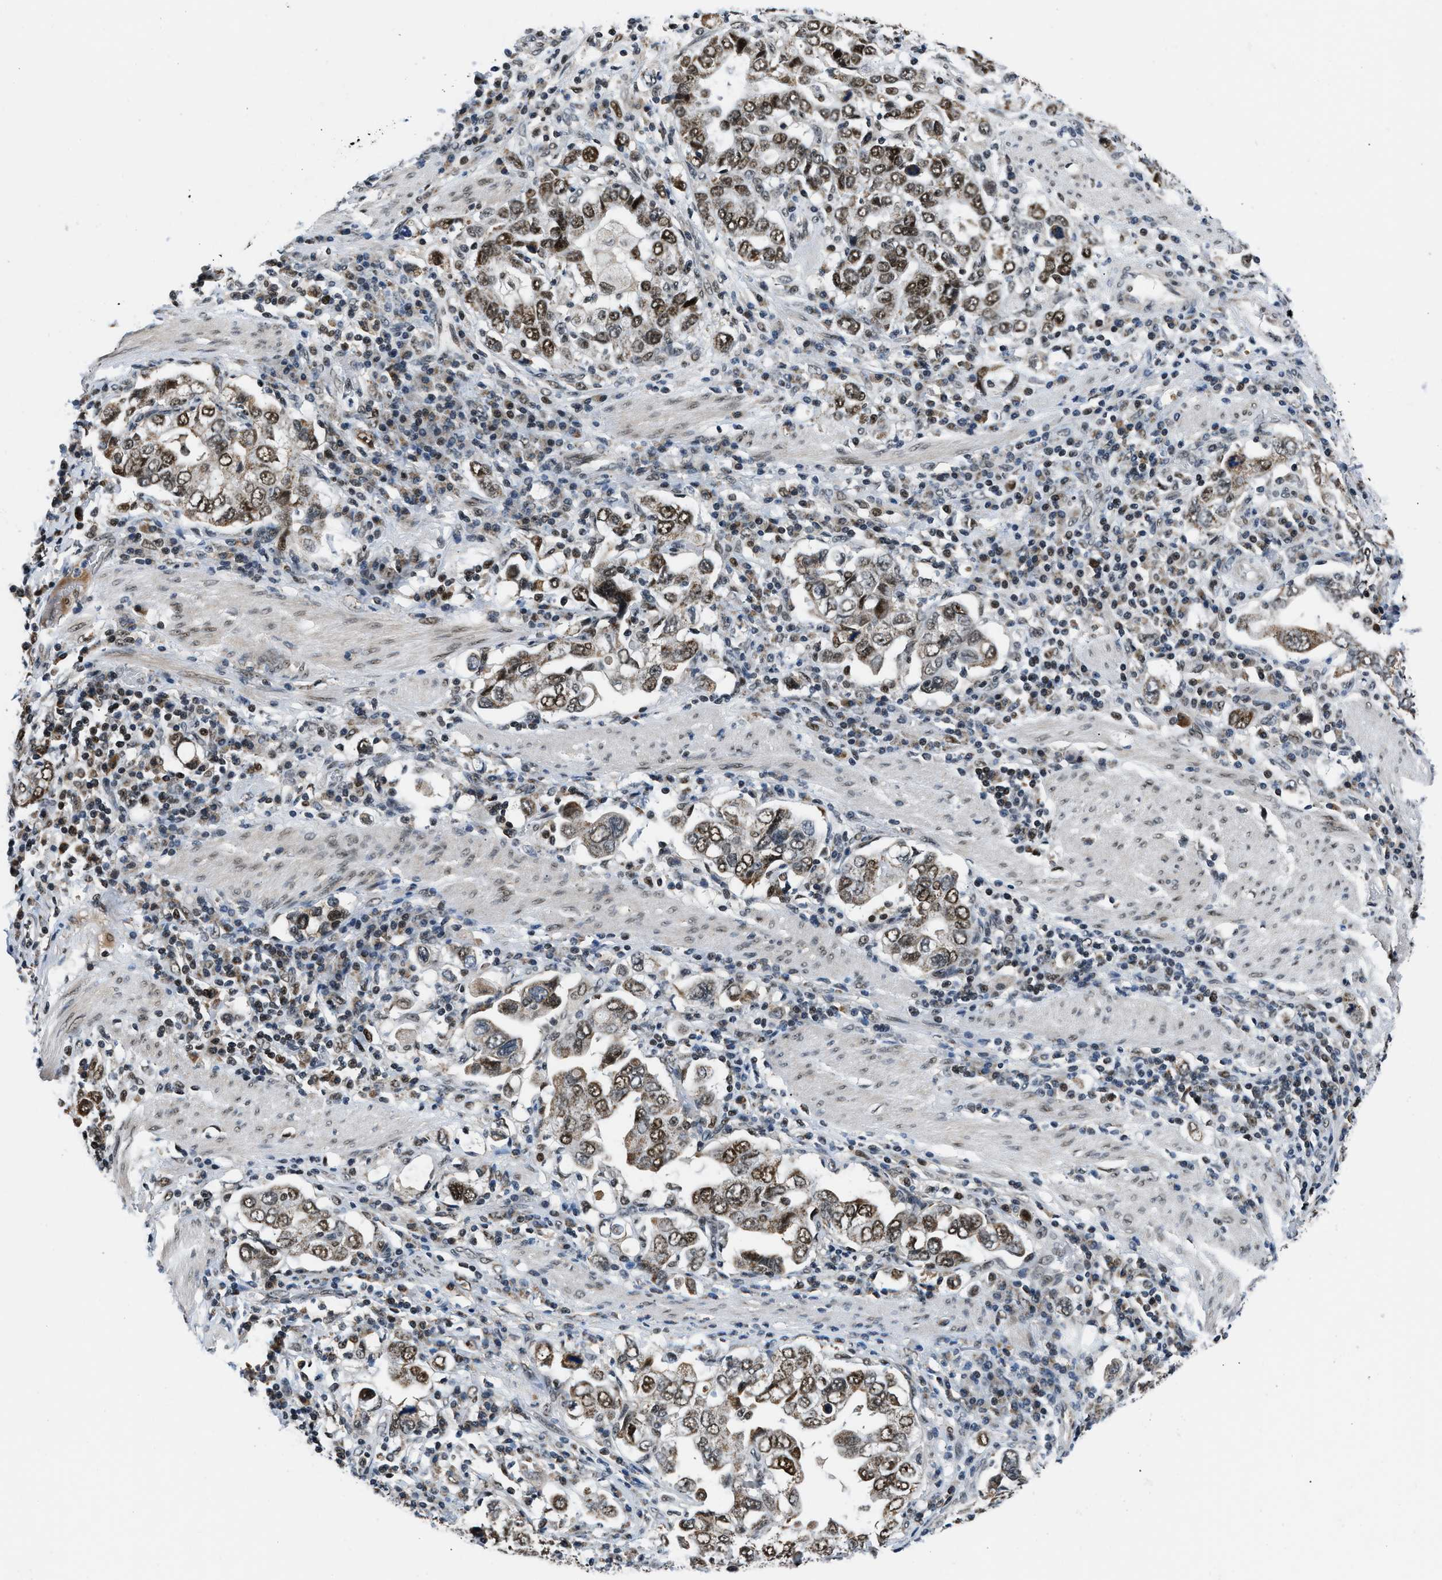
{"staining": {"intensity": "moderate", "quantity": ">75%", "location": "nuclear"}, "tissue": "stomach cancer", "cell_type": "Tumor cells", "image_type": "cancer", "snomed": [{"axis": "morphology", "description": "Adenocarcinoma, NOS"}, {"axis": "topography", "description": "Stomach, upper"}], "caption": "A photomicrograph of stomach adenocarcinoma stained for a protein exhibits moderate nuclear brown staining in tumor cells. Nuclei are stained in blue.", "gene": "KDM3B", "patient": {"sex": "male", "age": 62}}